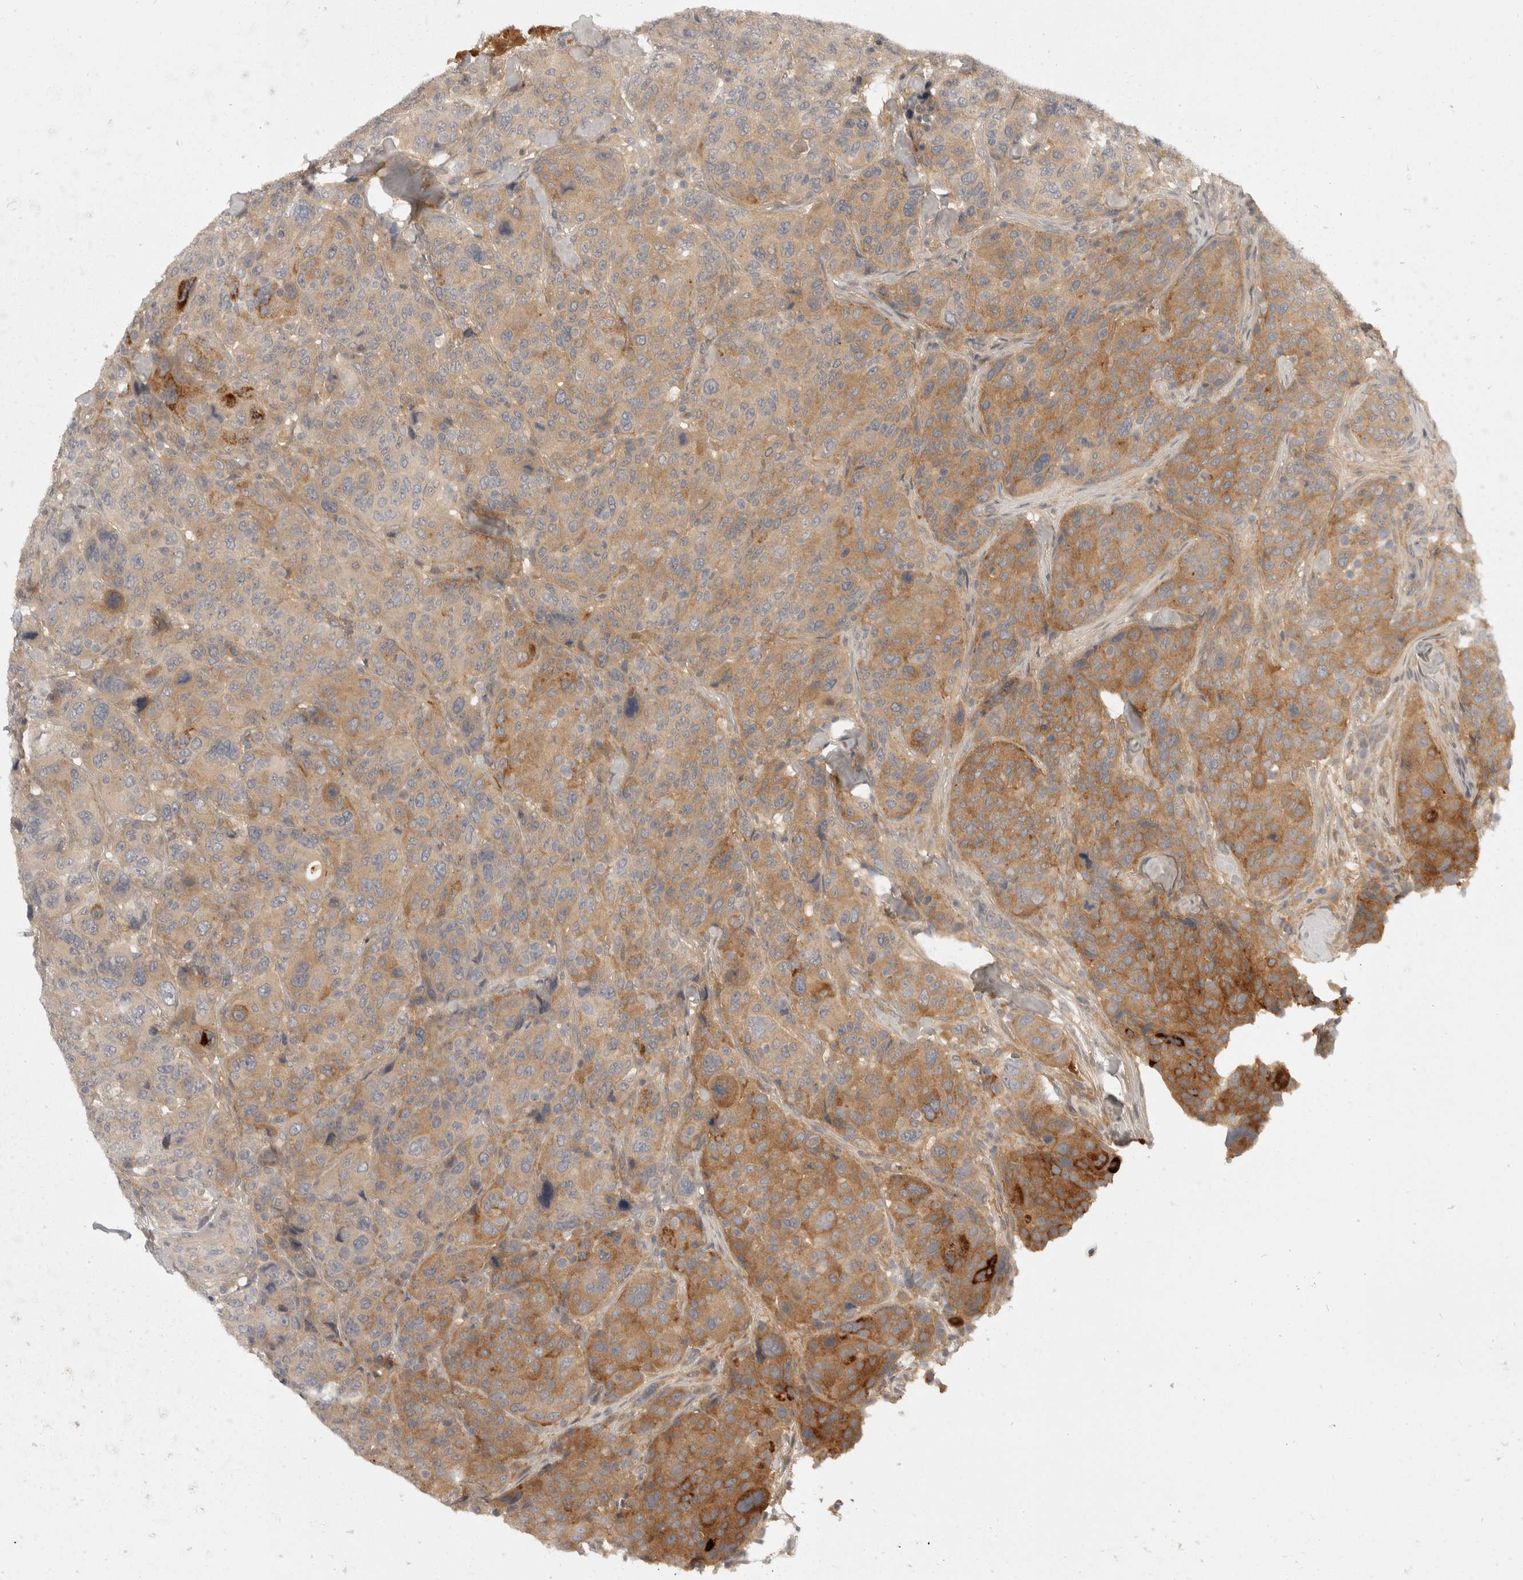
{"staining": {"intensity": "moderate", "quantity": "25%-75%", "location": "cytoplasmic/membranous"}, "tissue": "breast cancer", "cell_type": "Tumor cells", "image_type": "cancer", "snomed": [{"axis": "morphology", "description": "Duct carcinoma"}, {"axis": "topography", "description": "Breast"}], "caption": "High-power microscopy captured an immunohistochemistry image of infiltrating ductal carcinoma (breast), revealing moderate cytoplasmic/membranous staining in approximately 25%-75% of tumor cells.", "gene": "TOM1L2", "patient": {"sex": "female", "age": 37}}